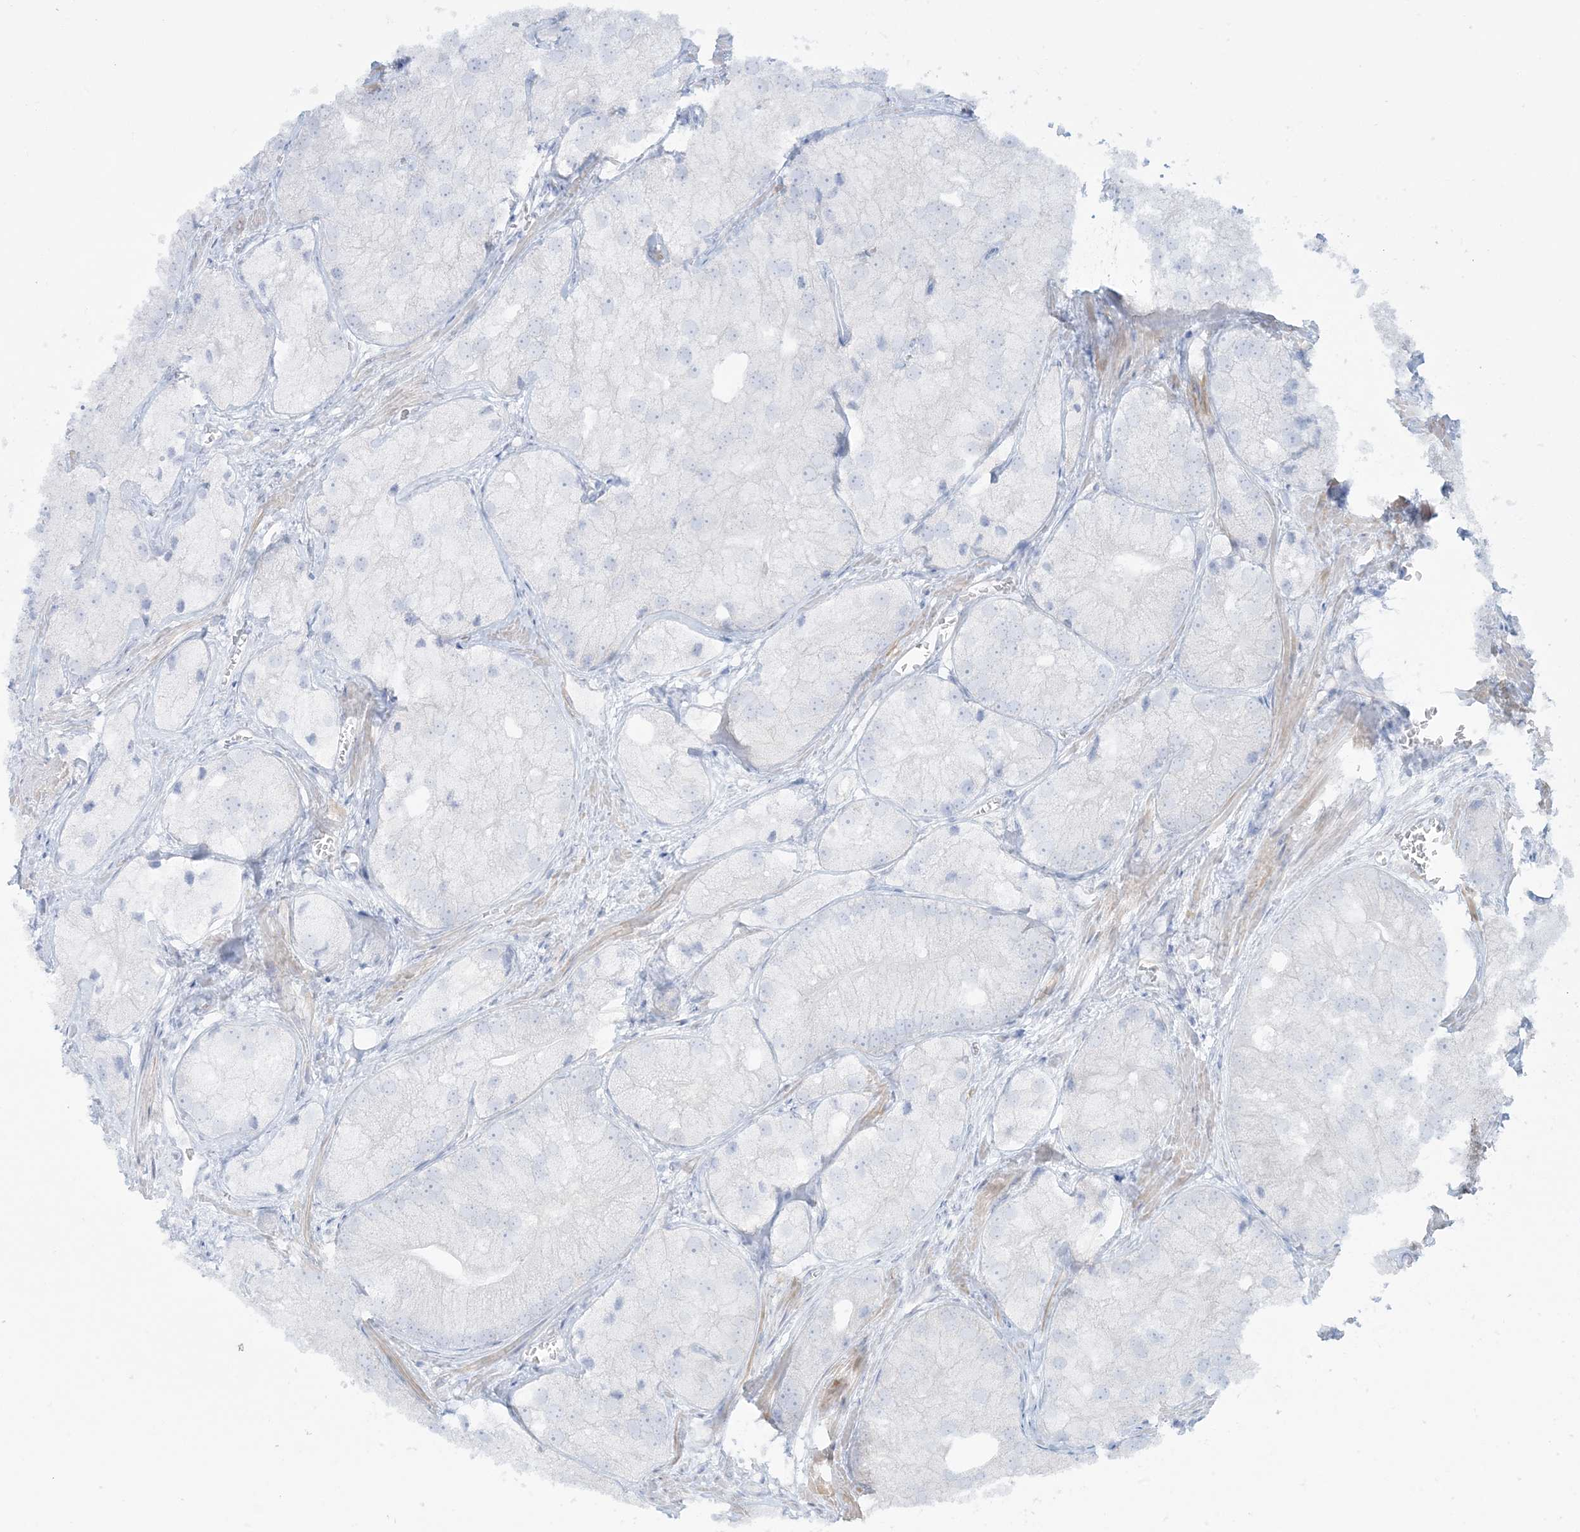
{"staining": {"intensity": "negative", "quantity": "none", "location": "none"}, "tissue": "prostate cancer", "cell_type": "Tumor cells", "image_type": "cancer", "snomed": [{"axis": "morphology", "description": "Adenocarcinoma, Low grade"}, {"axis": "topography", "description": "Prostate"}], "caption": "A high-resolution histopathology image shows immunohistochemistry (IHC) staining of adenocarcinoma (low-grade) (prostate), which exhibits no significant staining in tumor cells. (DAB immunohistochemistry (IHC), high magnification).", "gene": "AGXT", "patient": {"sex": "male", "age": 69}}